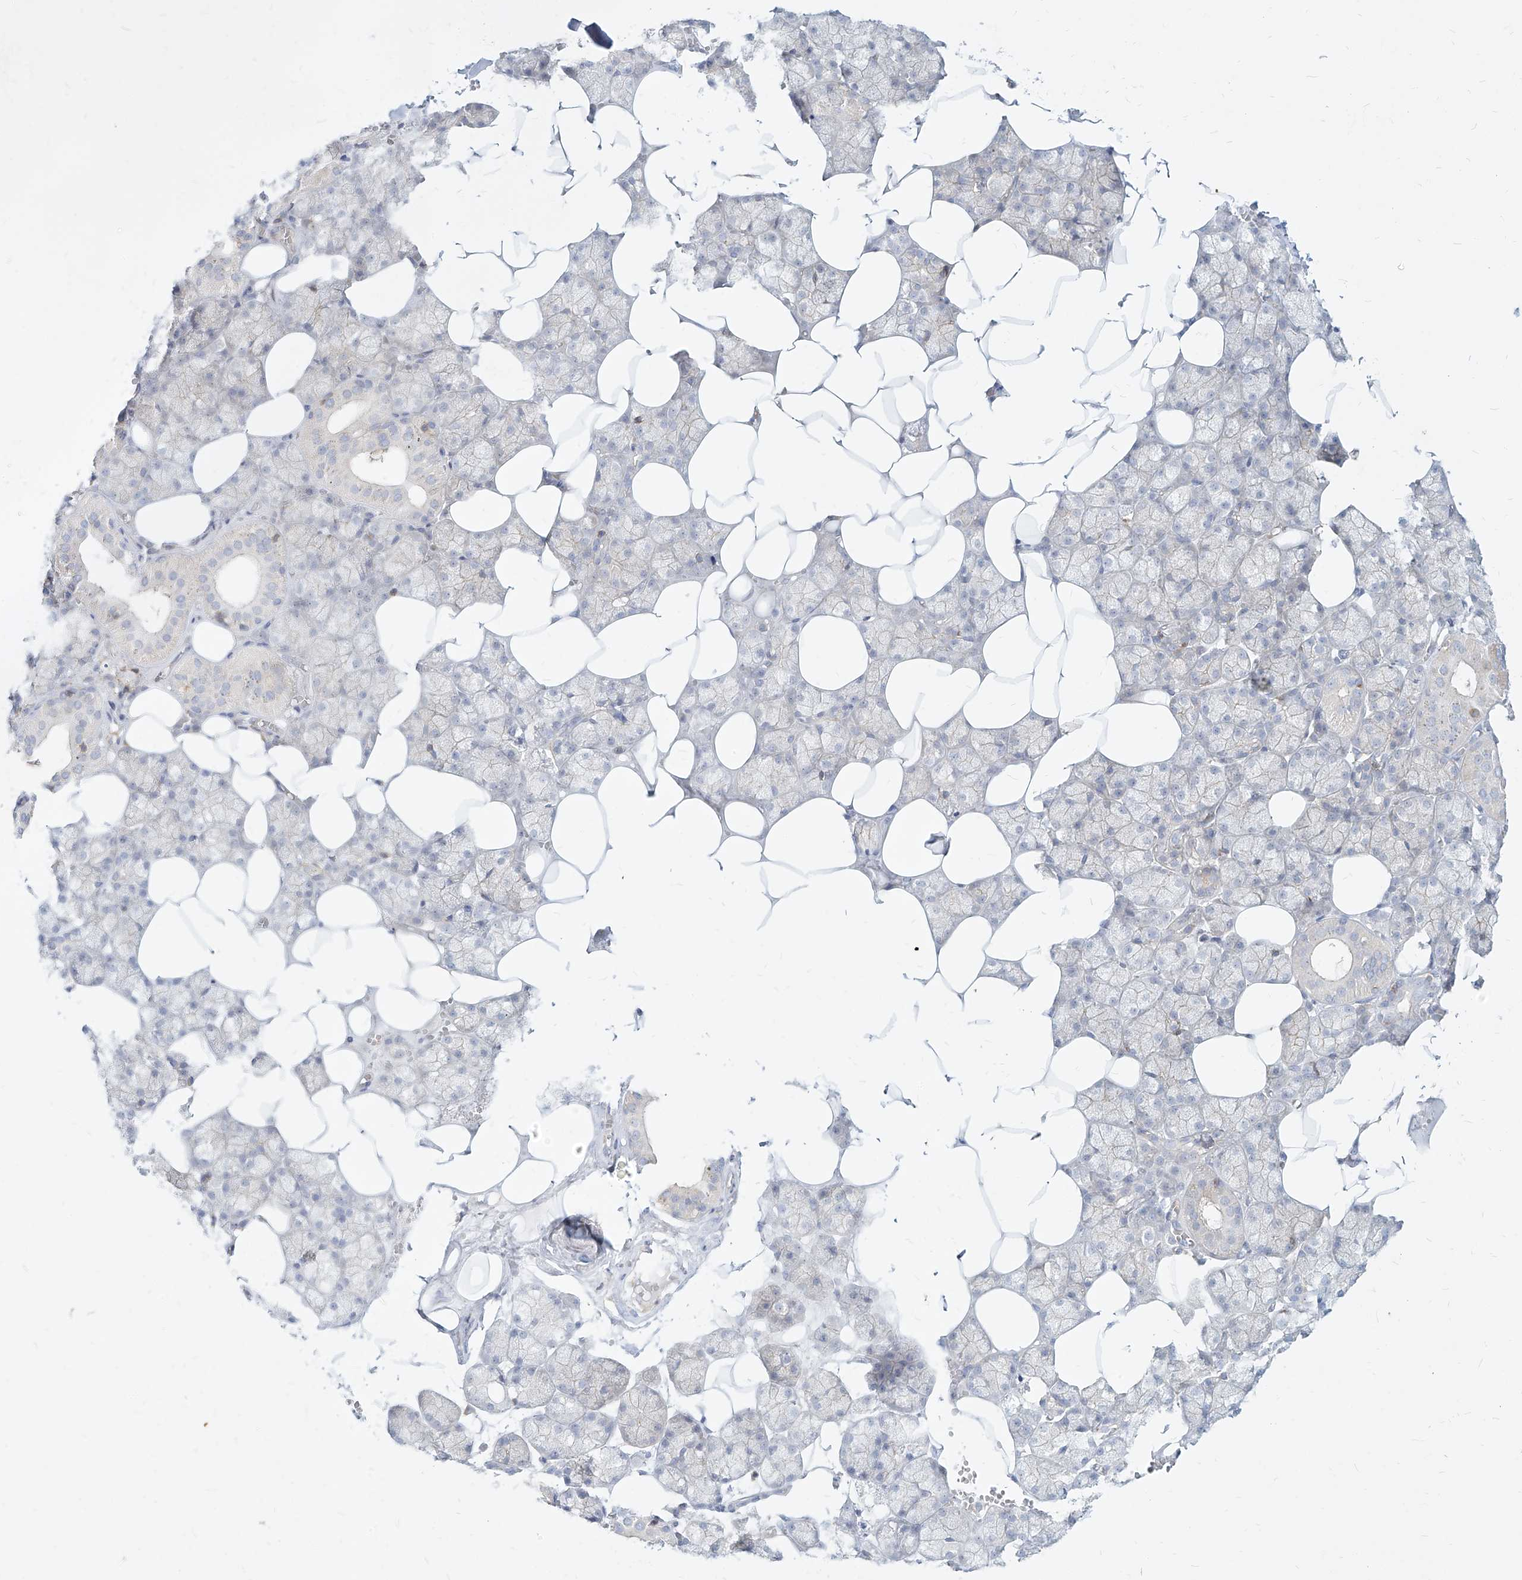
{"staining": {"intensity": "negative", "quantity": "none", "location": "none"}, "tissue": "salivary gland", "cell_type": "Glandular cells", "image_type": "normal", "snomed": [{"axis": "morphology", "description": "Normal tissue, NOS"}, {"axis": "topography", "description": "Salivary gland"}], "caption": "This is an immunohistochemistry image of benign human salivary gland. There is no staining in glandular cells.", "gene": "SLC2A12", "patient": {"sex": "male", "age": 62}}